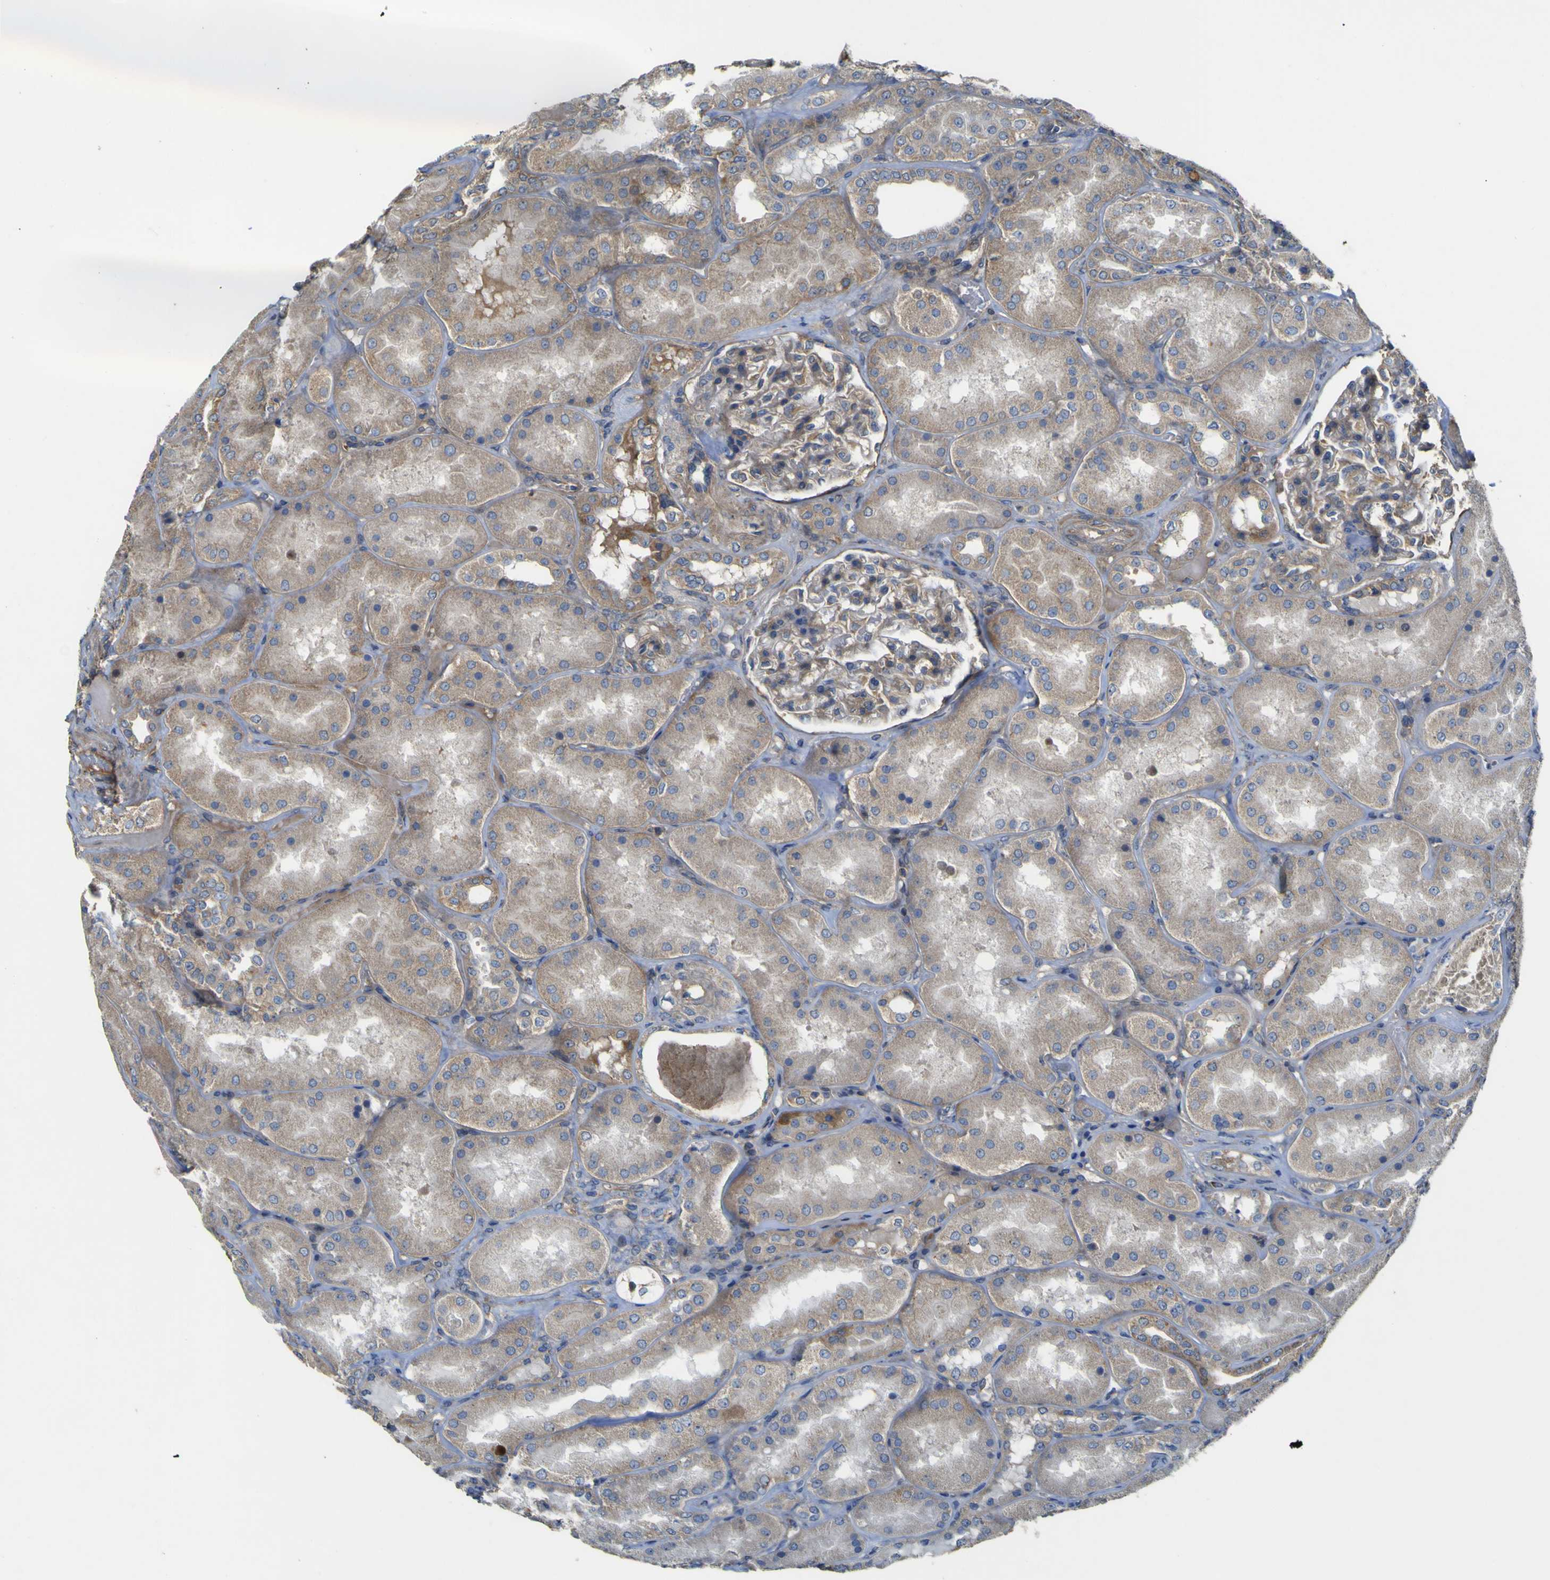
{"staining": {"intensity": "weak", "quantity": ">75%", "location": "cytoplasmic/membranous"}, "tissue": "kidney", "cell_type": "Cells in glomeruli", "image_type": "normal", "snomed": [{"axis": "morphology", "description": "Normal tissue, NOS"}, {"axis": "topography", "description": "Kidney"}], "caption": "Weak cytoplasmic/membranous protein expression is present in approximately >75% of cells in glomeruli in kidney. Ihc stains the protein in brown and the nuclei are stained blue.", "gene": "TNFSF15", "patient": {"sex": "female", "age": 56}}